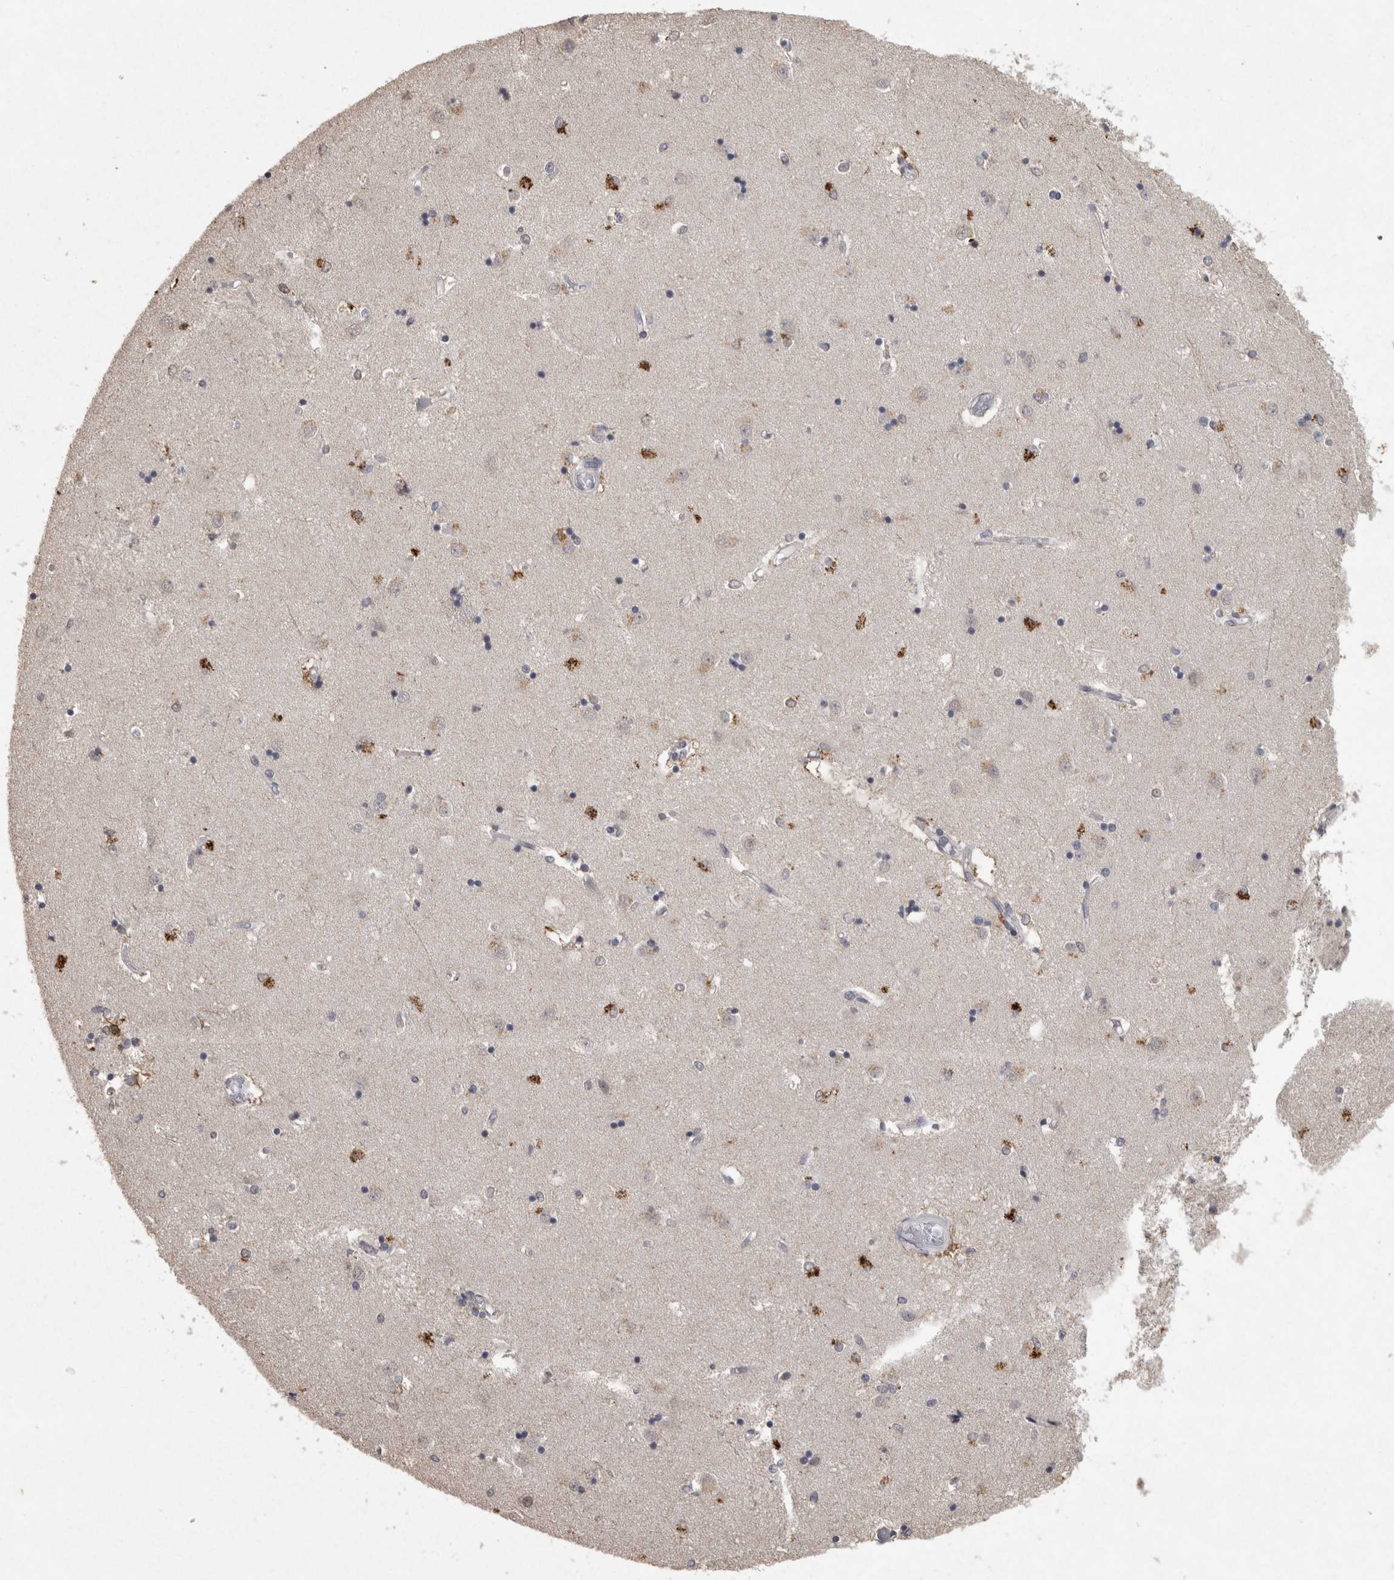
{"staining": {"intensity": "moderate", "quantity": "<25%", "location": "cytoplasmic/membranous"}, "tissue": "caudate", "cell_type": "Glial cells", "image_type": "normal", "snomed": [{"axis": "morphology", "description": "Normal tissue, NOS"}, {"axis": "topography", "description": "Lateral ventricle wall"}], "caption": "Brown immunohistochemical staining in benign human caudate shows moderate cytoplasmic/membranous positivity in about <25% of glial cells. (DAB IHC with brightfield microscopy, high magnification).", "gene": "MEP1A", "patient": {"sex": "male", "age": 45}}